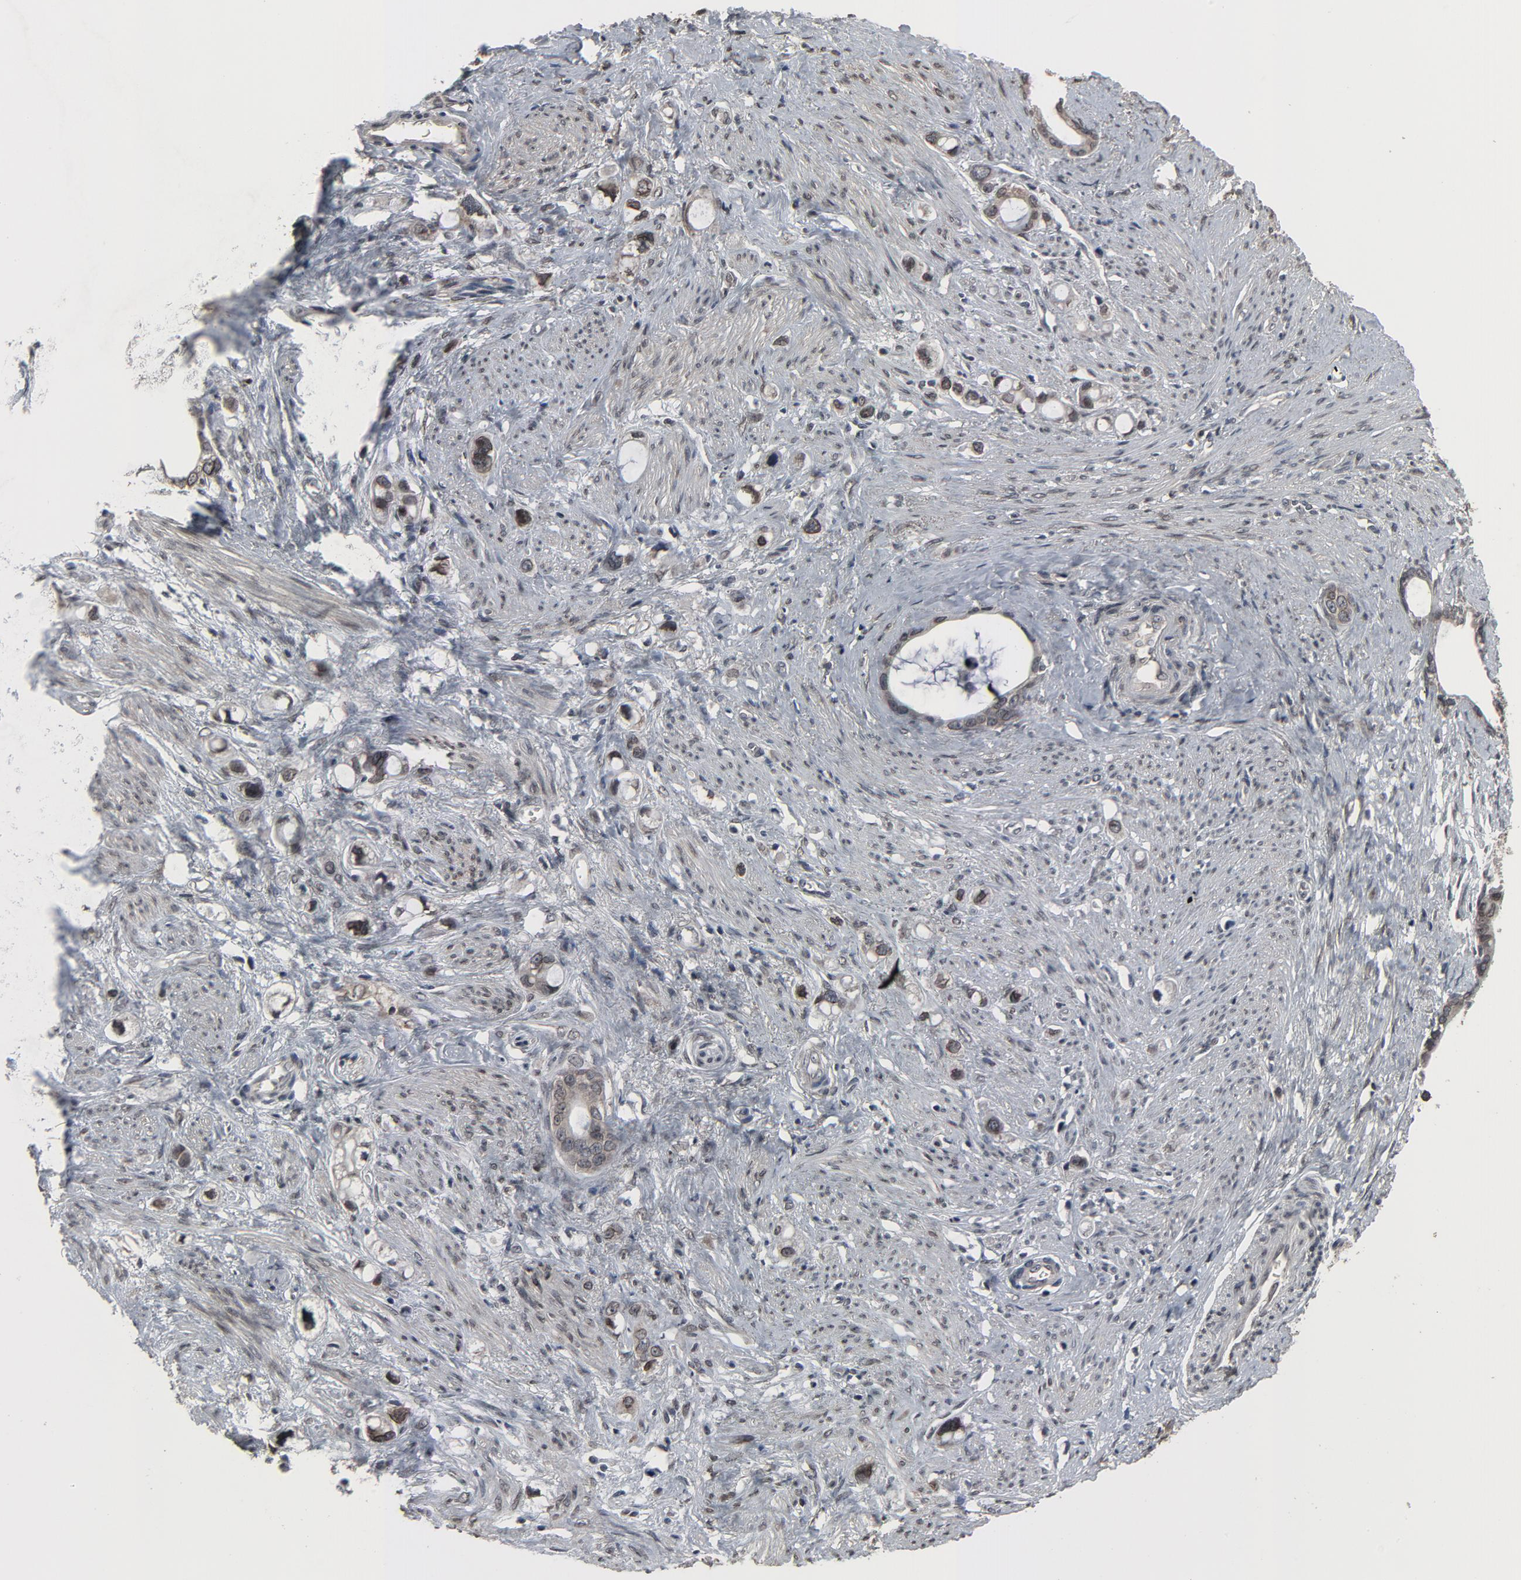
{"staining": {"intensity": "moderate", "quantity": ">75%", "location": "cytoplasmic/membranous,nuclear"}, "tissue": "stomach cancer", "cell_type": "Tumor cells", "image_type": "cancer", "snomed": [{"axis": "morphology", "description": "Adenocarcinoma, NOS"}, {"axis": "topography", "description": "Stomach"}], "caption": "Human stomach adenocarcinoma stained for a protein (brown) displays moderate cytoplasmic/membranous and nuclear positive positivity in approximately >75% of tumor cells.", "gene": "POM121", "patient": {"sex": "female", "age": 75}}